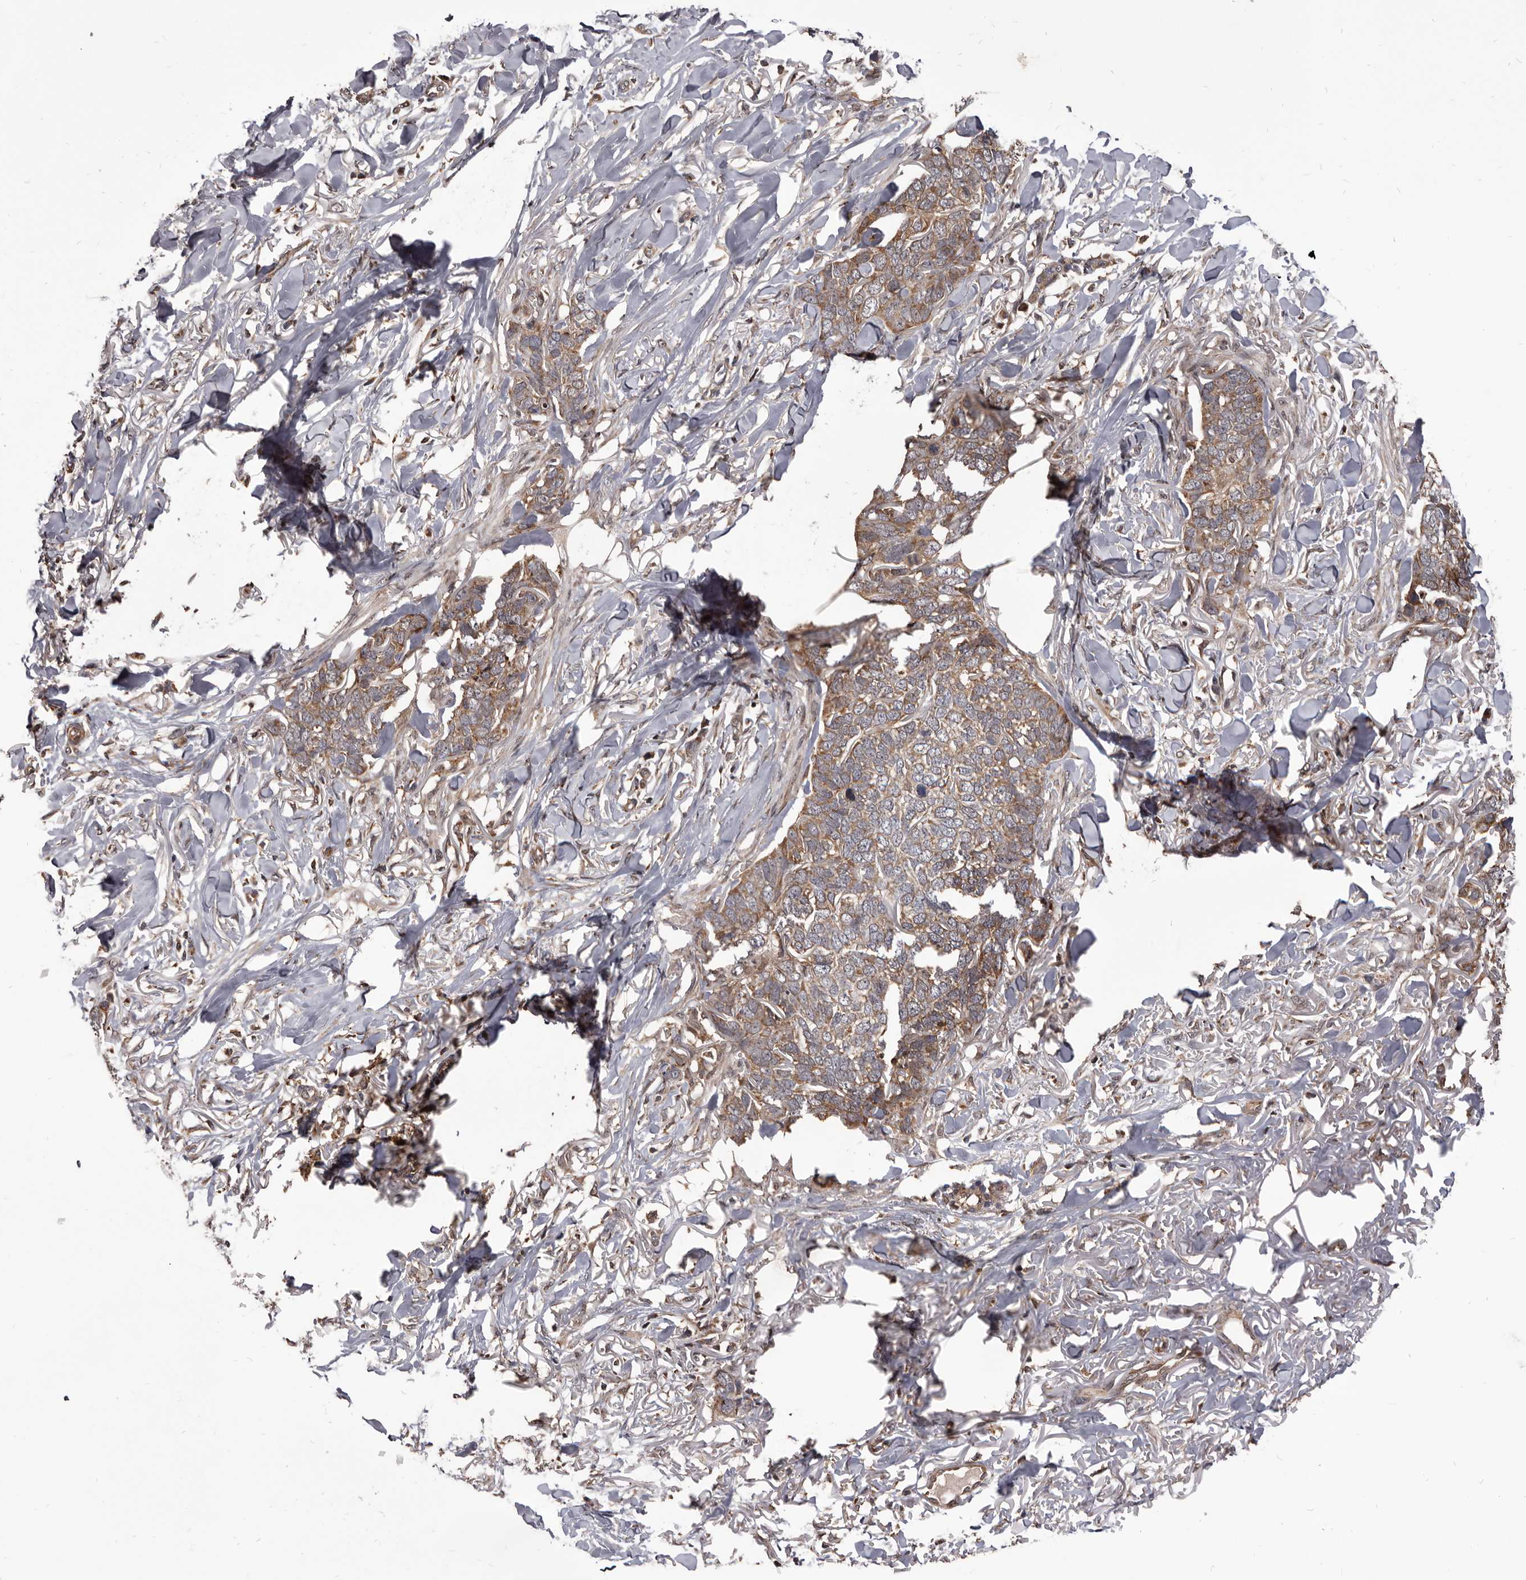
{"staining": {"intensity": "moderate", "quantity": ">75%", "location": "cytoplasmic/membranous"}, "tissue": "skin cancer", "cell_type": "Tumor cells", "image_type": "cancer", "snomed": [{"axis": "morphology", "description": "Normal tissue, NOS"}, {"axis": "morphology", "description": "Basal cell carcinoma"}, {"axis": "topography", "description": "Skin"}], "caption": "A photomicrograph showing moderate cytoplasmic/membranous positivity in about >75% of tumor cells in basal cell carcinoma (skin), as visualized by brown immunohistochemical staining.", "gene": "MAP3K14", "patient": {"sex": "male", "age": 77}}